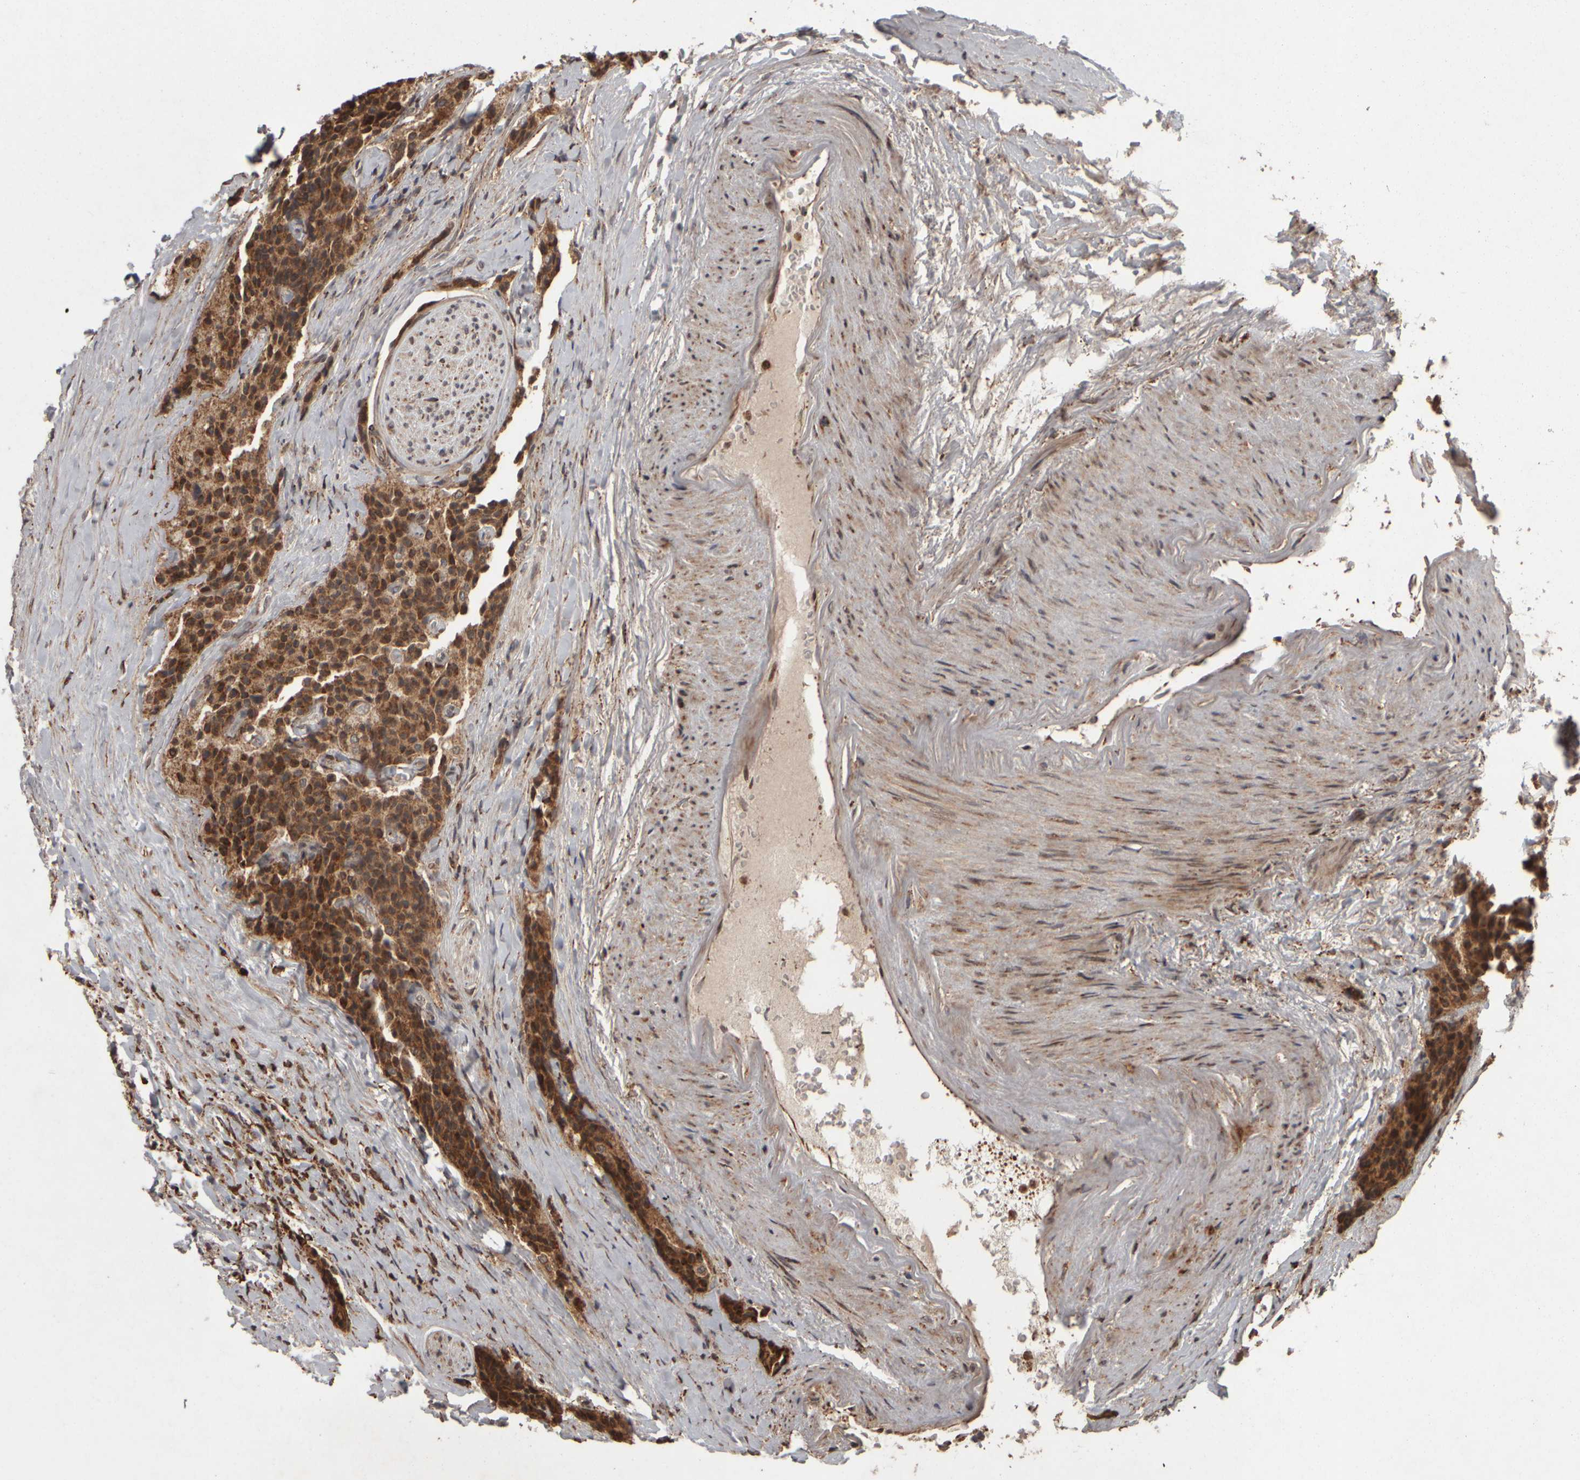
{"staining": {"intensity": "strong", "quantity": ">75%", "location": "cytoplasmic/membranous"}, "tissue": "carcinoid", "cell_type": "Tumor cells", "image_type": "cancer", "snomed": [{"axis": "morphology", "description": "Carcinoid, malignant, NOS"}, {"axis": "topography", "description": "Colon"}], "caption": "Human carcinoid (malignant) stained with a protein marker reveals strong staining in tumor cells.", "gene": "AGBL3", "patient": {"sex": "female", "age": 61}}